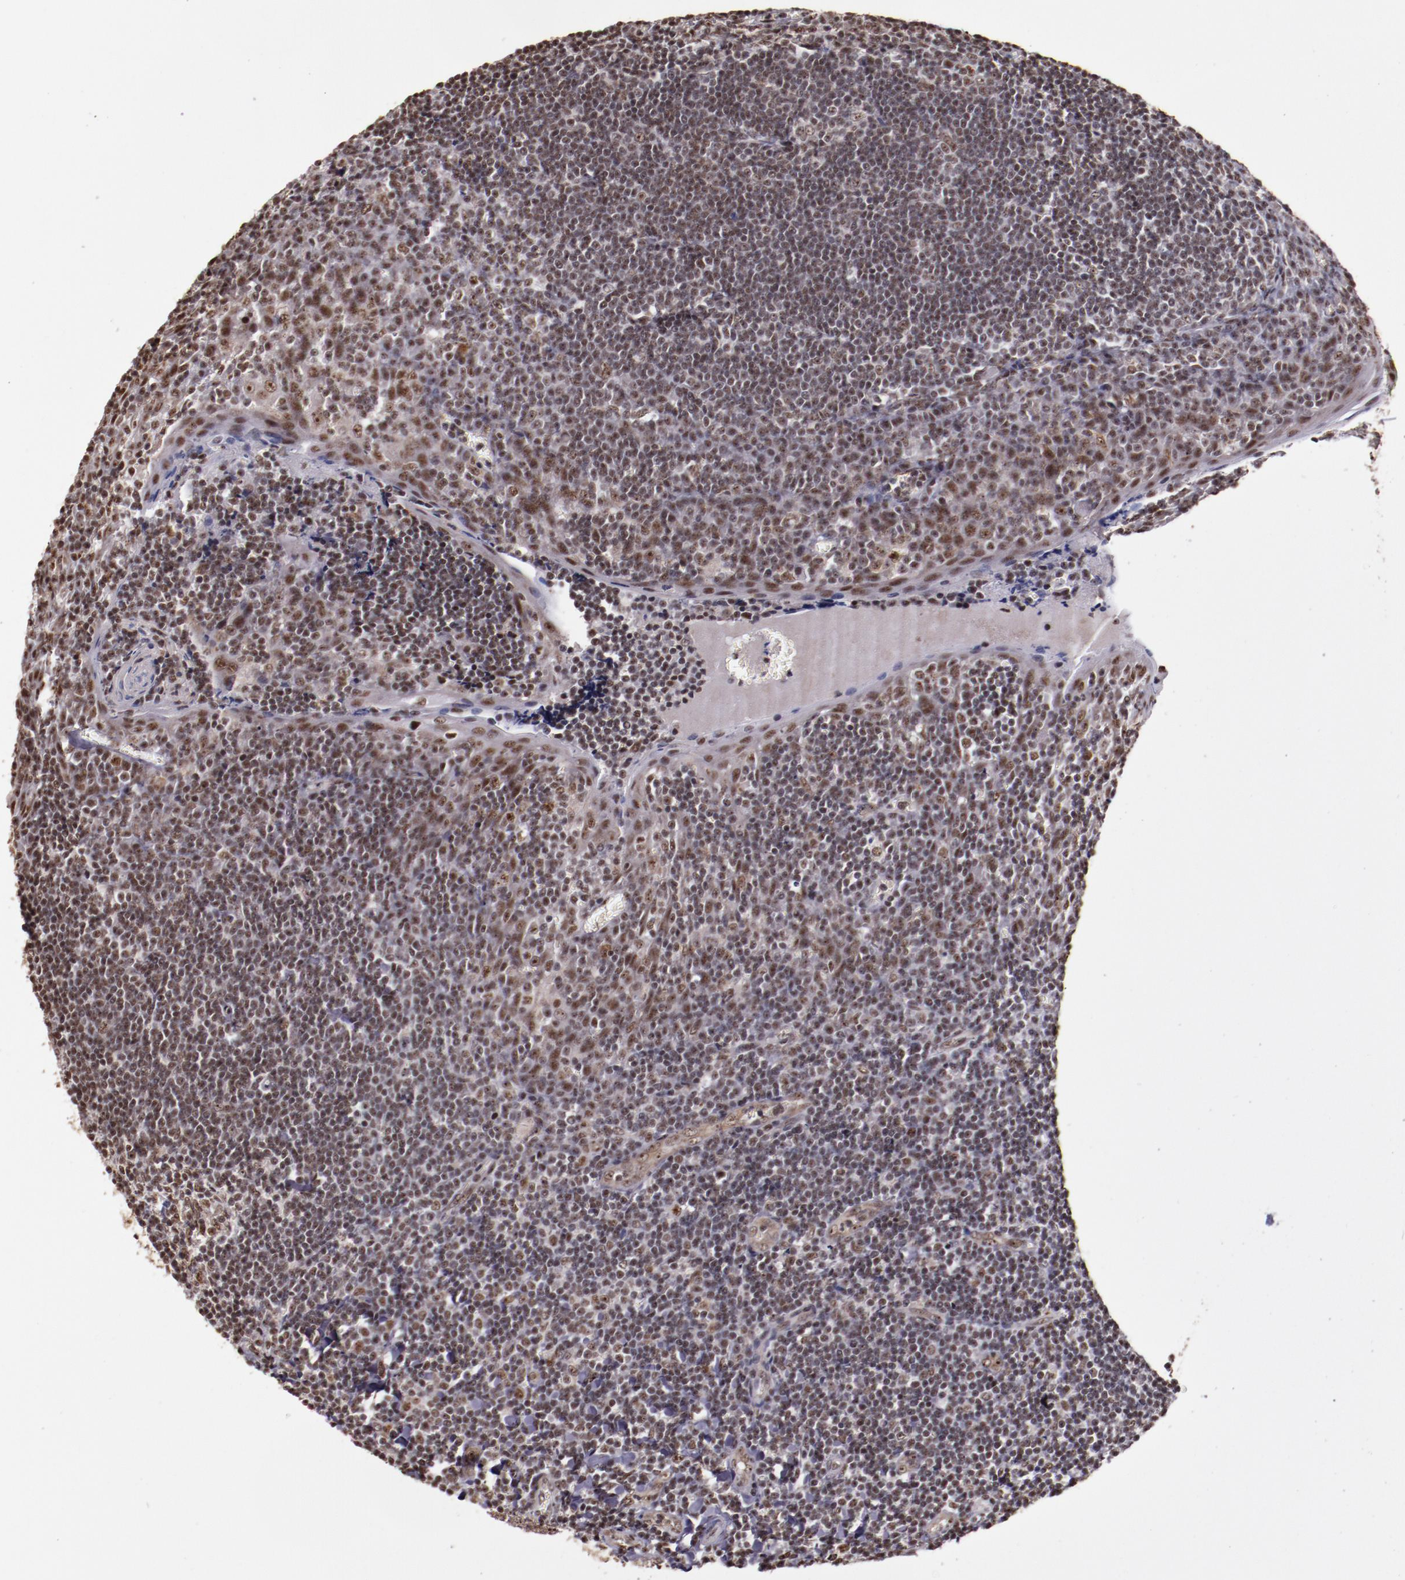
{"staining": {"intensity": "moderate", "quantity": ">75%", "location": "cytoplasmic/membranous,nuclear"}, "tissue": "tonsil", "cell_type": "Germinal center cells", "image_type": "normal", "snomed": [{"axis": "morphology", "description": "Normal tissue, NOS"}, {"axis": "topography", "description": "Tonsil"}], "caption": "Immunohistochemistry (DAB) staining of unremarkable tonsil demonstrates moderate cytoplasmic/membranous,nuclear protein positivity in about >75% of germinal center cells. (brown staining indicates protein expression, while blue staining denotes nuclei).", "gene": "CECR2", "patient": {"sex": "male", "age": 20}}